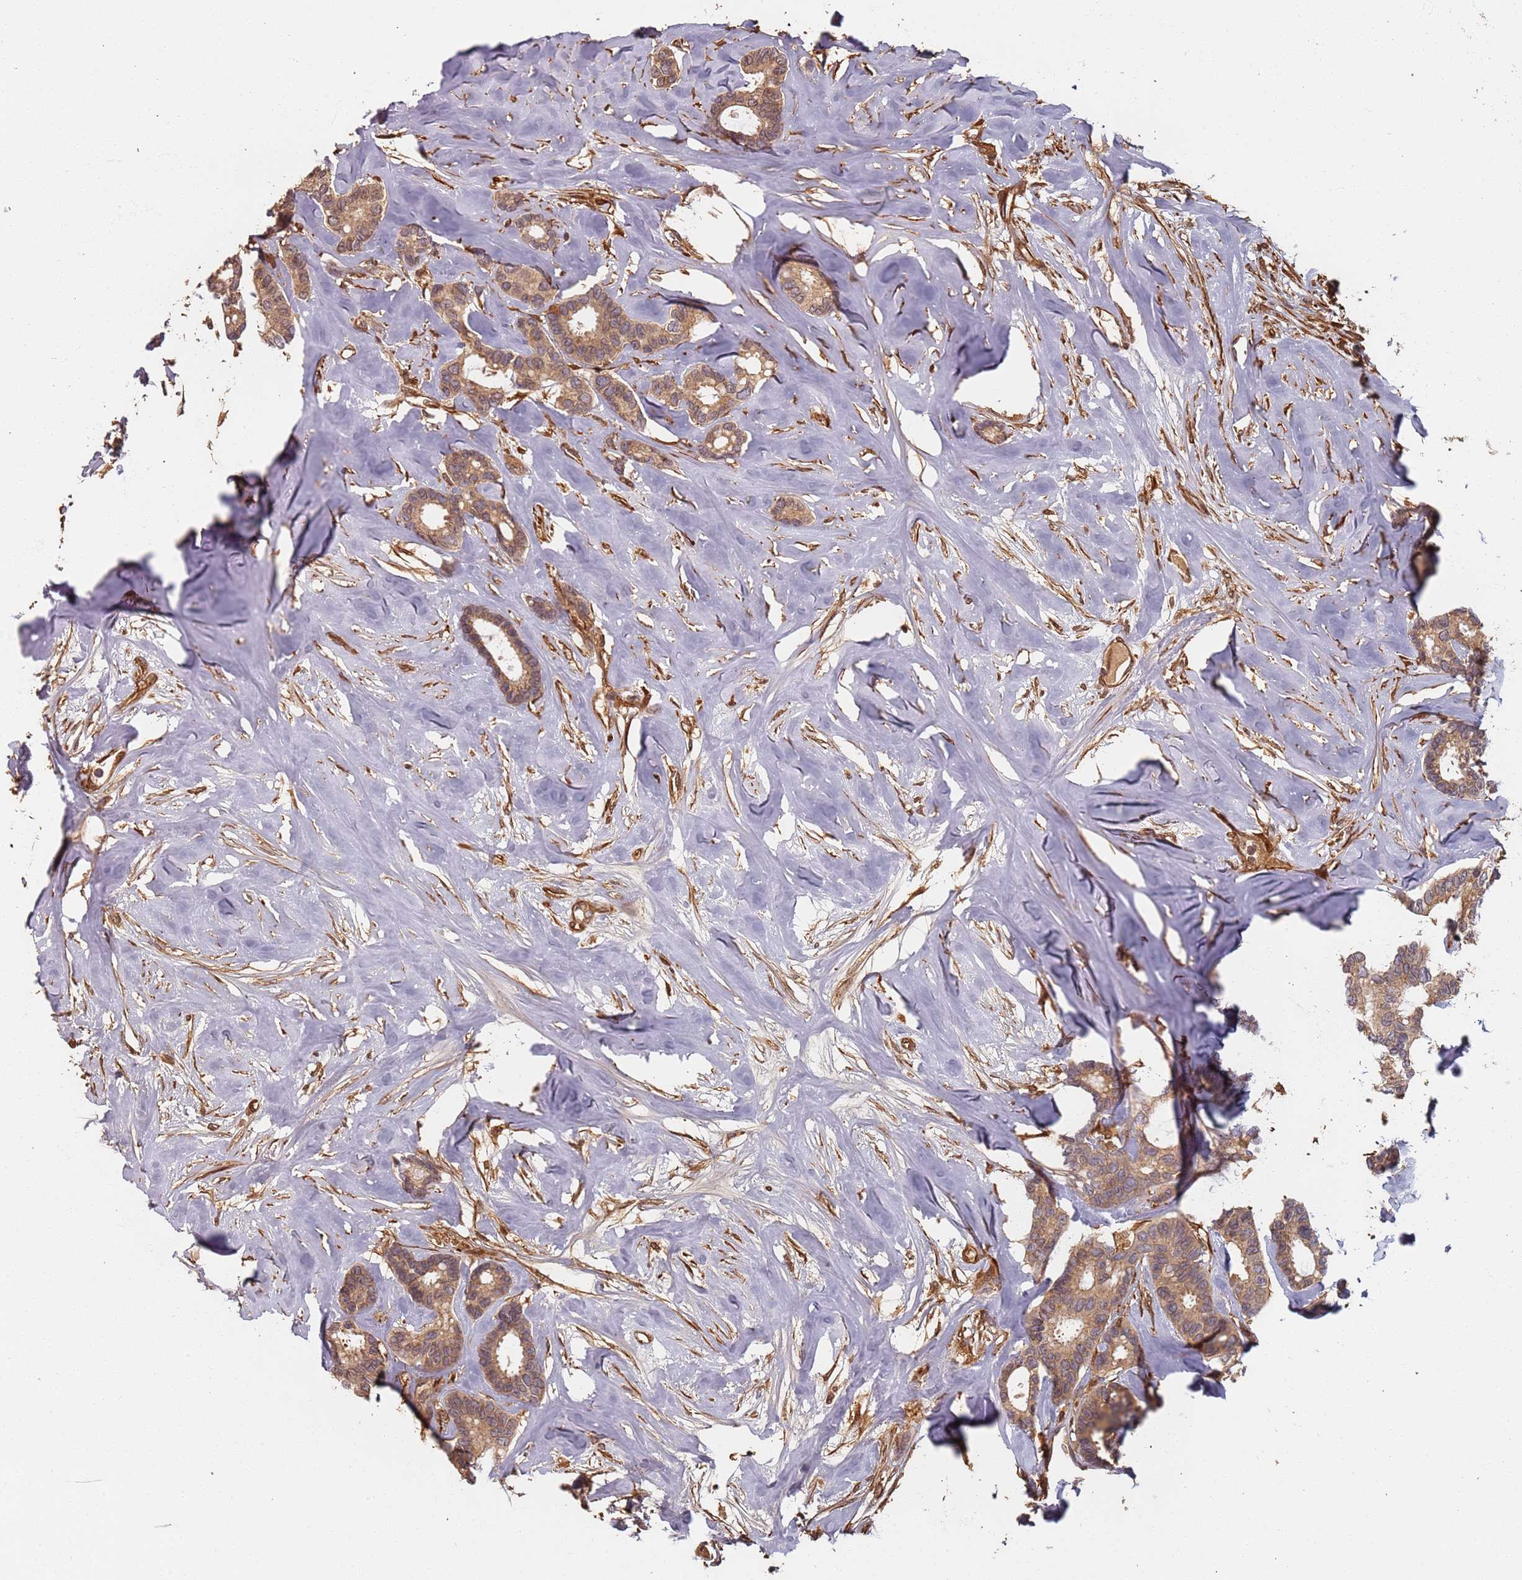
{"staining": {"intensity": "moderate", "quantity": ">75%", "location": "cytoplasmic/membranous"}, "tissue": "breast cancer", "cell_type": "Tumor cells", "image_type": "cancer", "snomed": [{"axis": "morphology", "description": "Duct carcinoma"}, {"axis": "topography", "description": "Breast"}], "caption": "Brown immunohistochemical staining in breast cancer (infiltrating ductal carcinoma) demonstrates moderate cytoplasmic/membranous expression in approximately >75% of tumor cells. The staining was performed using DAB, with brown indicating positive protein expression. Nuclei are stained blue with hematoxylin.", "gene": "SDCCAG8", "patient": {"sex": "female", "age": 87}}